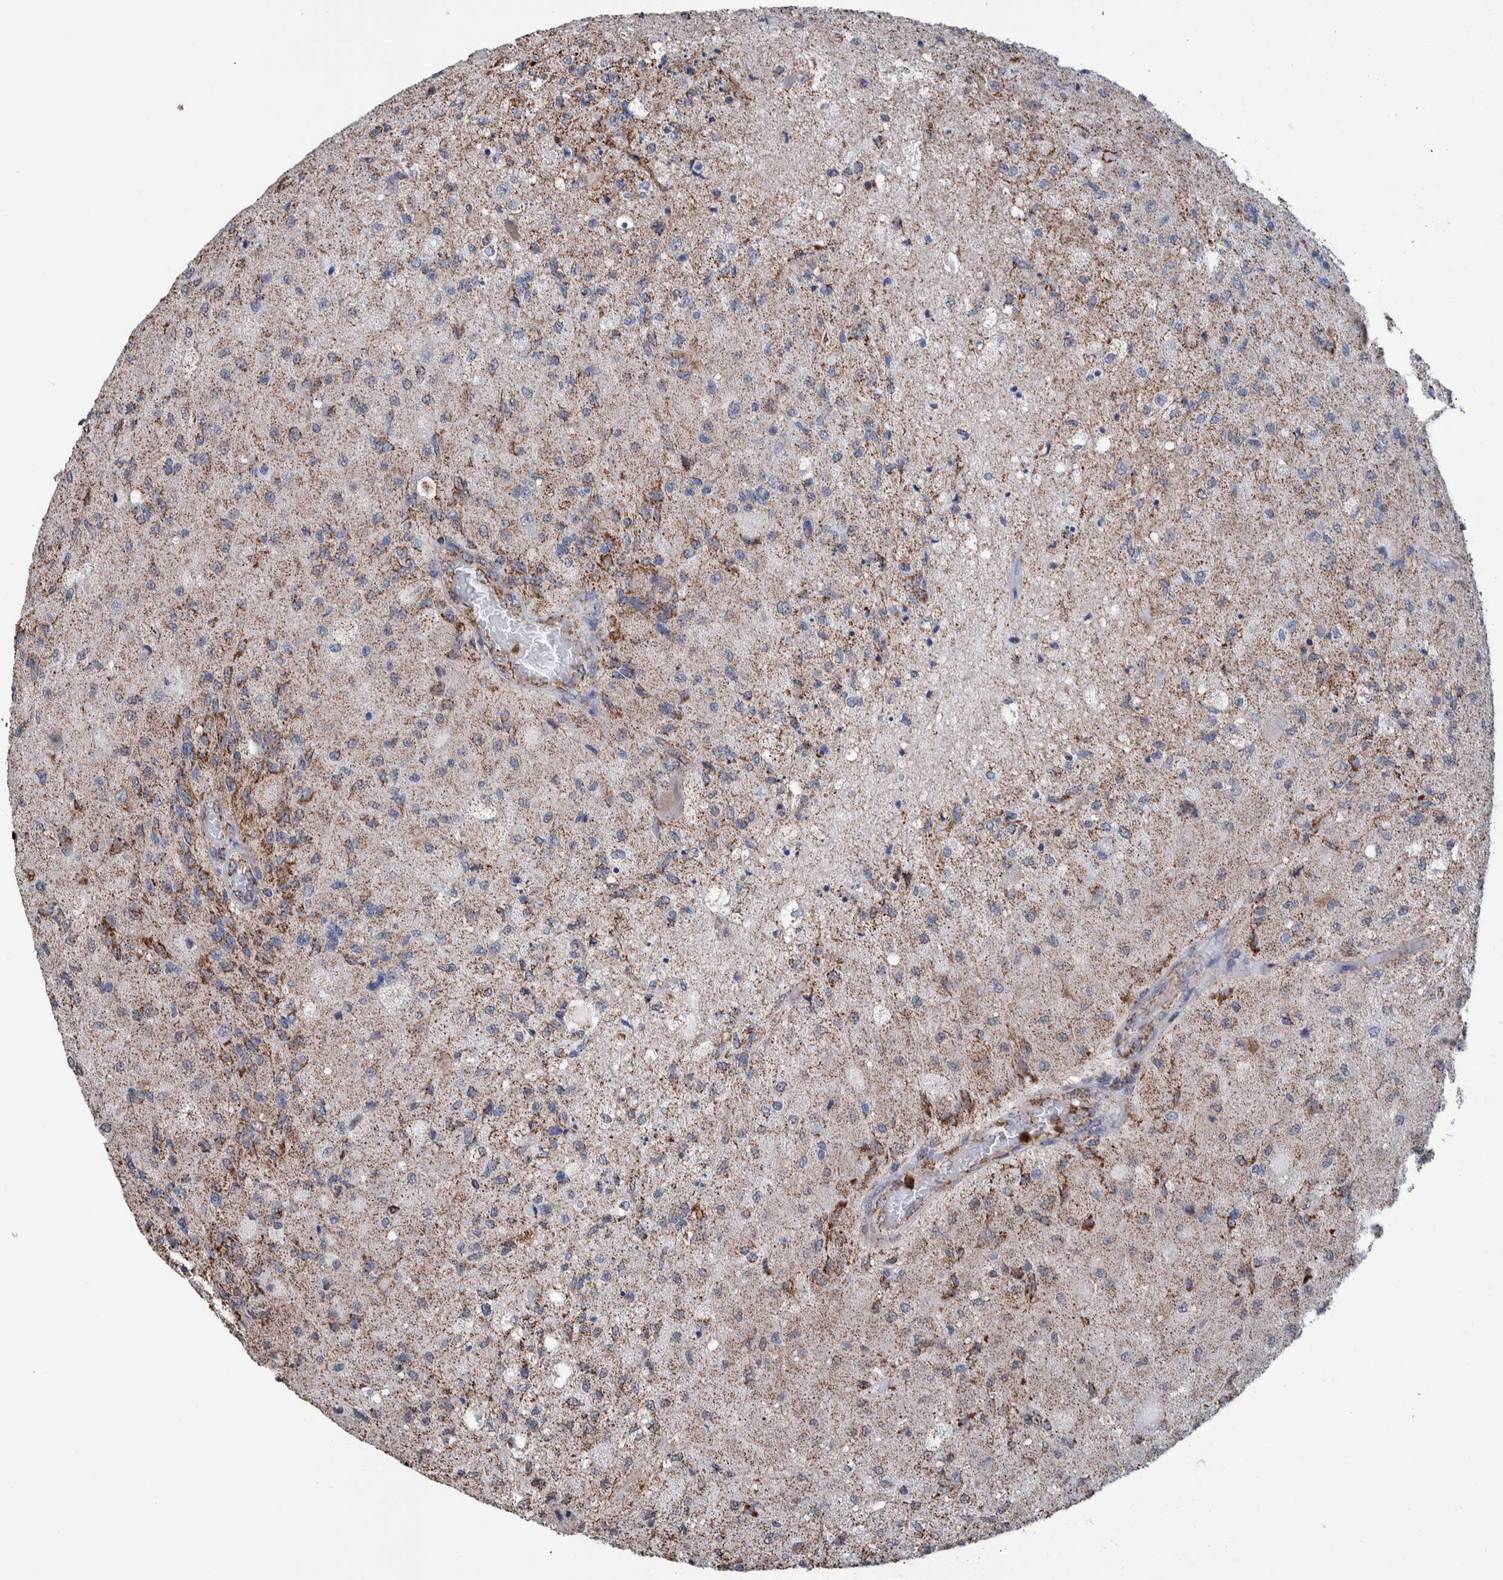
{"staining": {"intensity": "moderate", "quantity": "25%-75%", "location": "cytoplasmic/membranous"}, "tissue": "glioma", "cell_type": "Tumor cells", "image_type": "cancer", "snomed": [{"axis": "morphology", "description": "Normal tissue, NOS"}, {"axis": "morphology", "description": "Glioma, malignant, High grade"}, {"axis": "topography", "description": "Cerebral cortex"}], "caption": "DAB immunohistochemical staining of glioma exhibits moderate cytoplasmic/membranous protein positivity in about 25%-75% of tumor cells. The staining was performed using DAB (3,3'-diaminobenzidine) to visualize the protein expression in brown, while the nuclei were stained in blue with hematoxylin (Magnification: 20x).", "gene": "DECR1", "patient": {"sex": "male", "age": 77}}